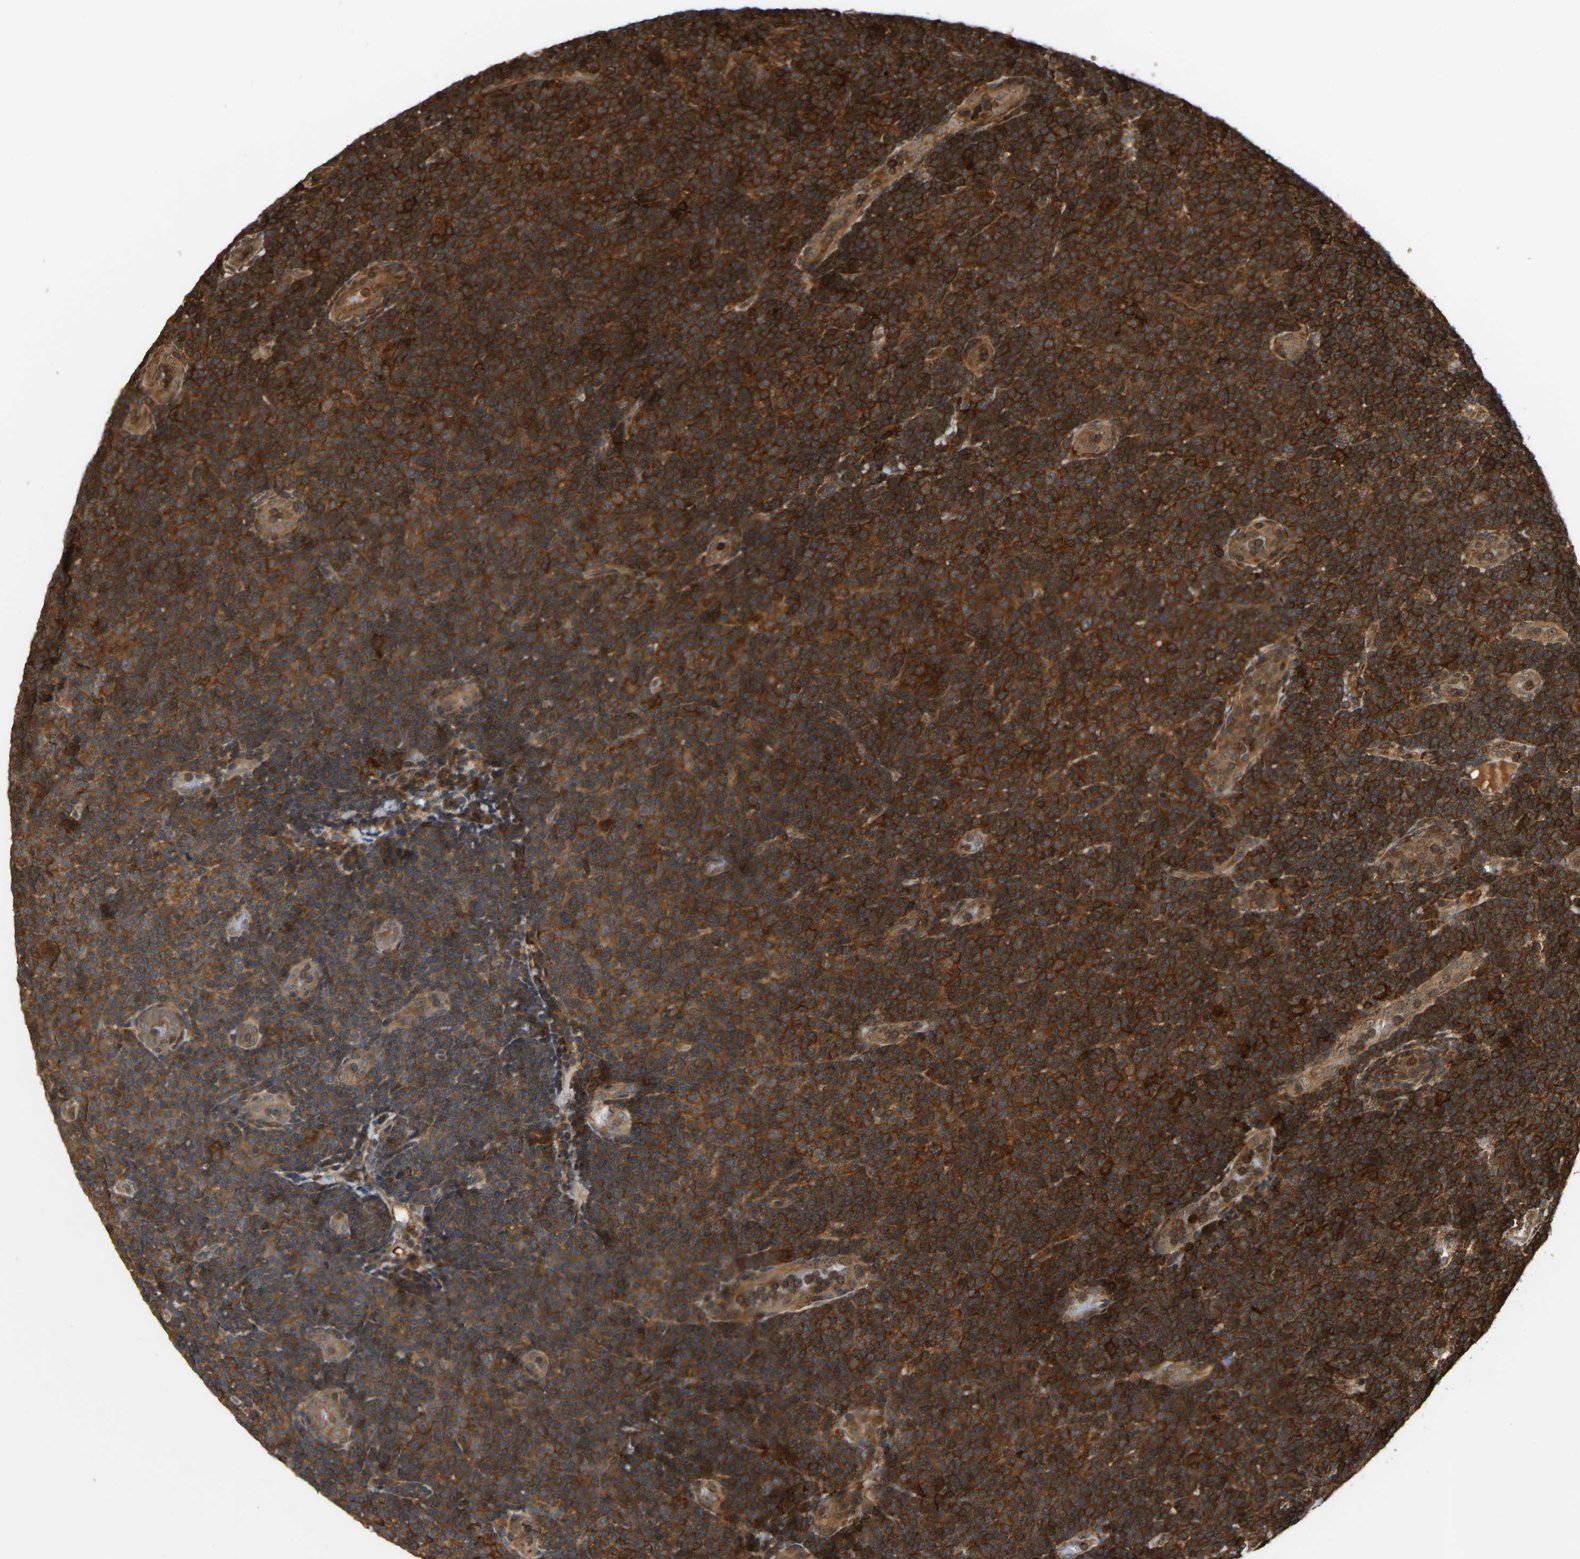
{"staining": {"intensity": "strong", "quantity": ">75%", "location": "cytoplasmic/membranous"}, "tissue": "lymphoma", "cell_type": "Tumor cells", "image_type": "cancer", "snomed": [{"axis": "morphology", "description": "Malignant lymphoma, non-Hodgkin's type, Low grade"}, {"axis": "topography", "description": "Soft tissue"}], "caption": "Brown immunohistochemical staining in lymphoma exhibits strong cytoplasmic/membranous positivity in approximately >75% of tumor cells.", "gene": "GOPC", "patient": {"sex": "male", "age": 92}}